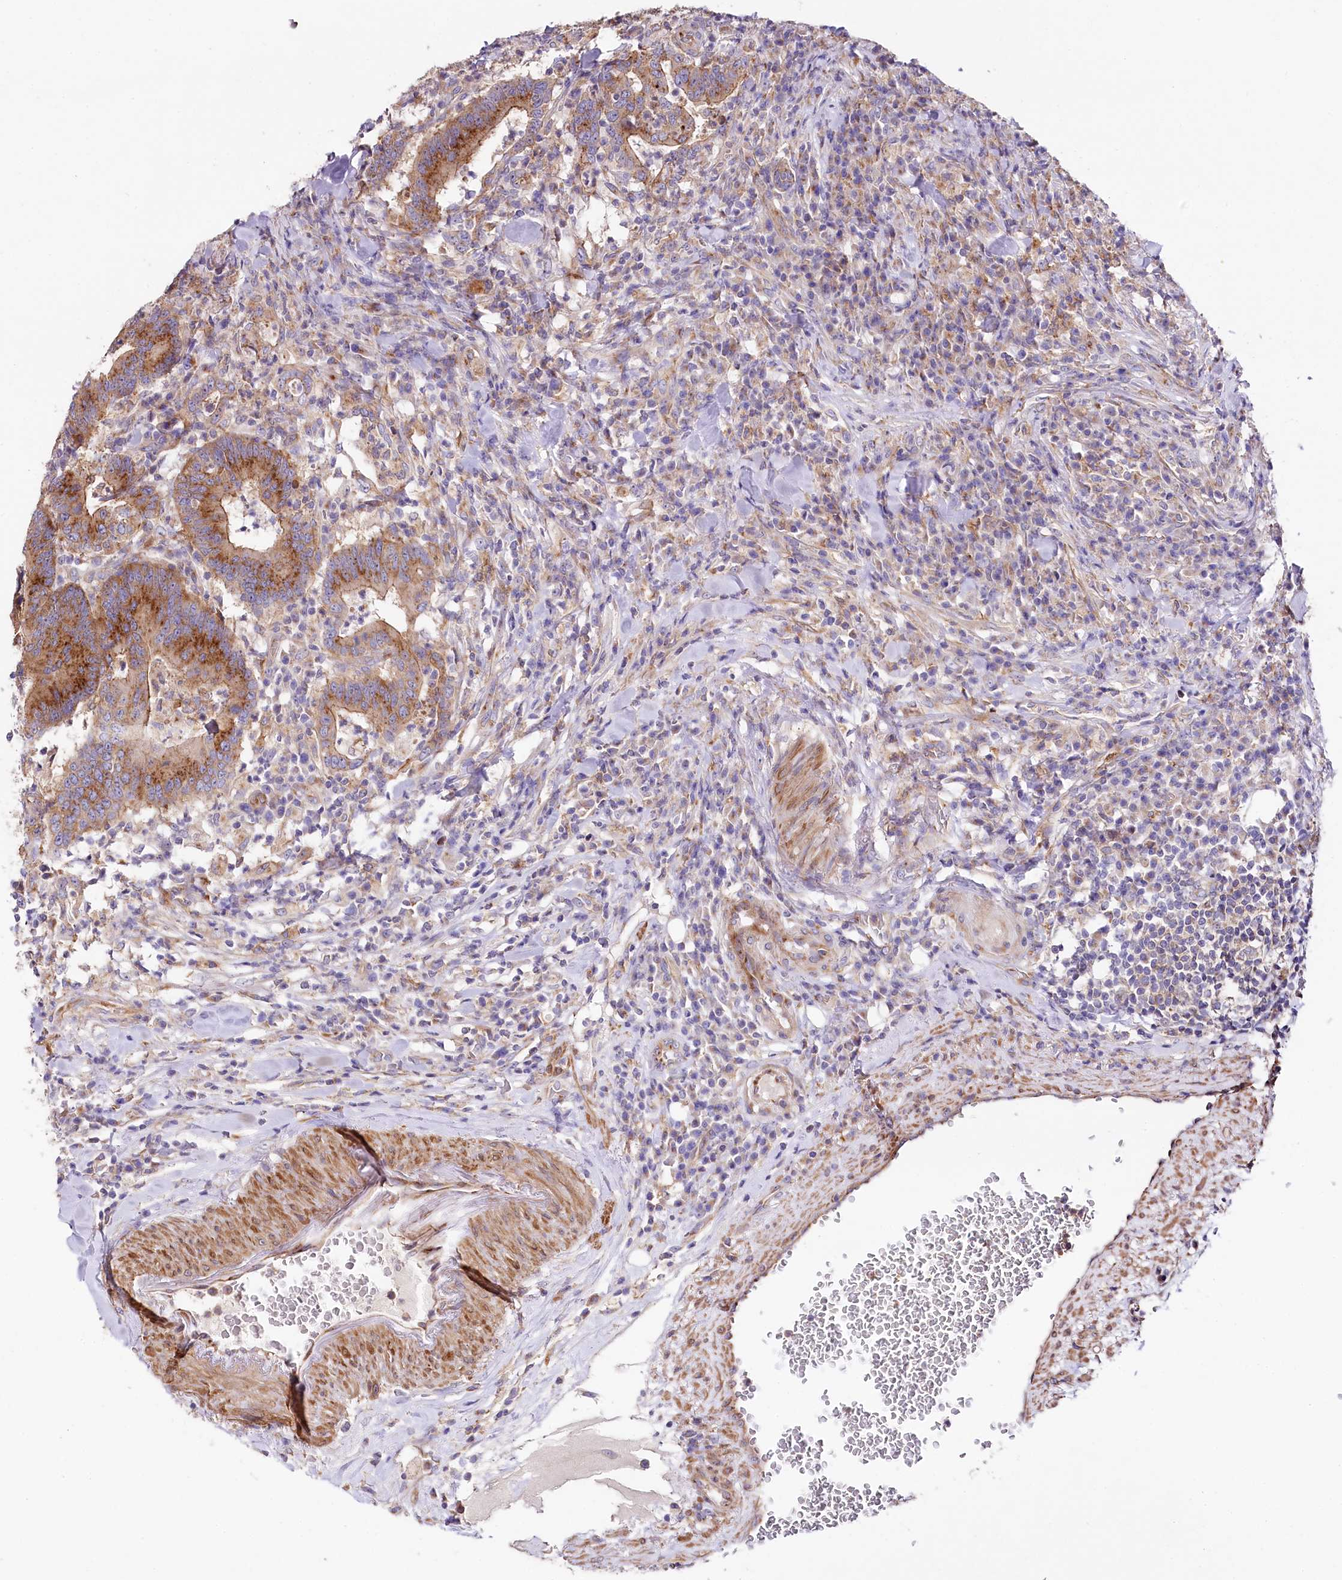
{"staining": {"intensity": "strong", "quantity": ">75%", "location": "cytoplasmic/membranous"}, "tissue": "colorectal cancer", "cell_type": "Tumor cells", "image_type": "cancer", "snomed": [{"axis": "morphology", "description": "Adenocarcinoma, NOS"}, {"axis": "topography", "description": "Colon"}], "caption": "Immunohistochemical staining of colorectal cancer demonstrates high levels of strong cytoplasmic/membranous staining in approximately >75% of tumor cells.", "gene": "STX6", "patient": {"sex": "female", "age": 66}}